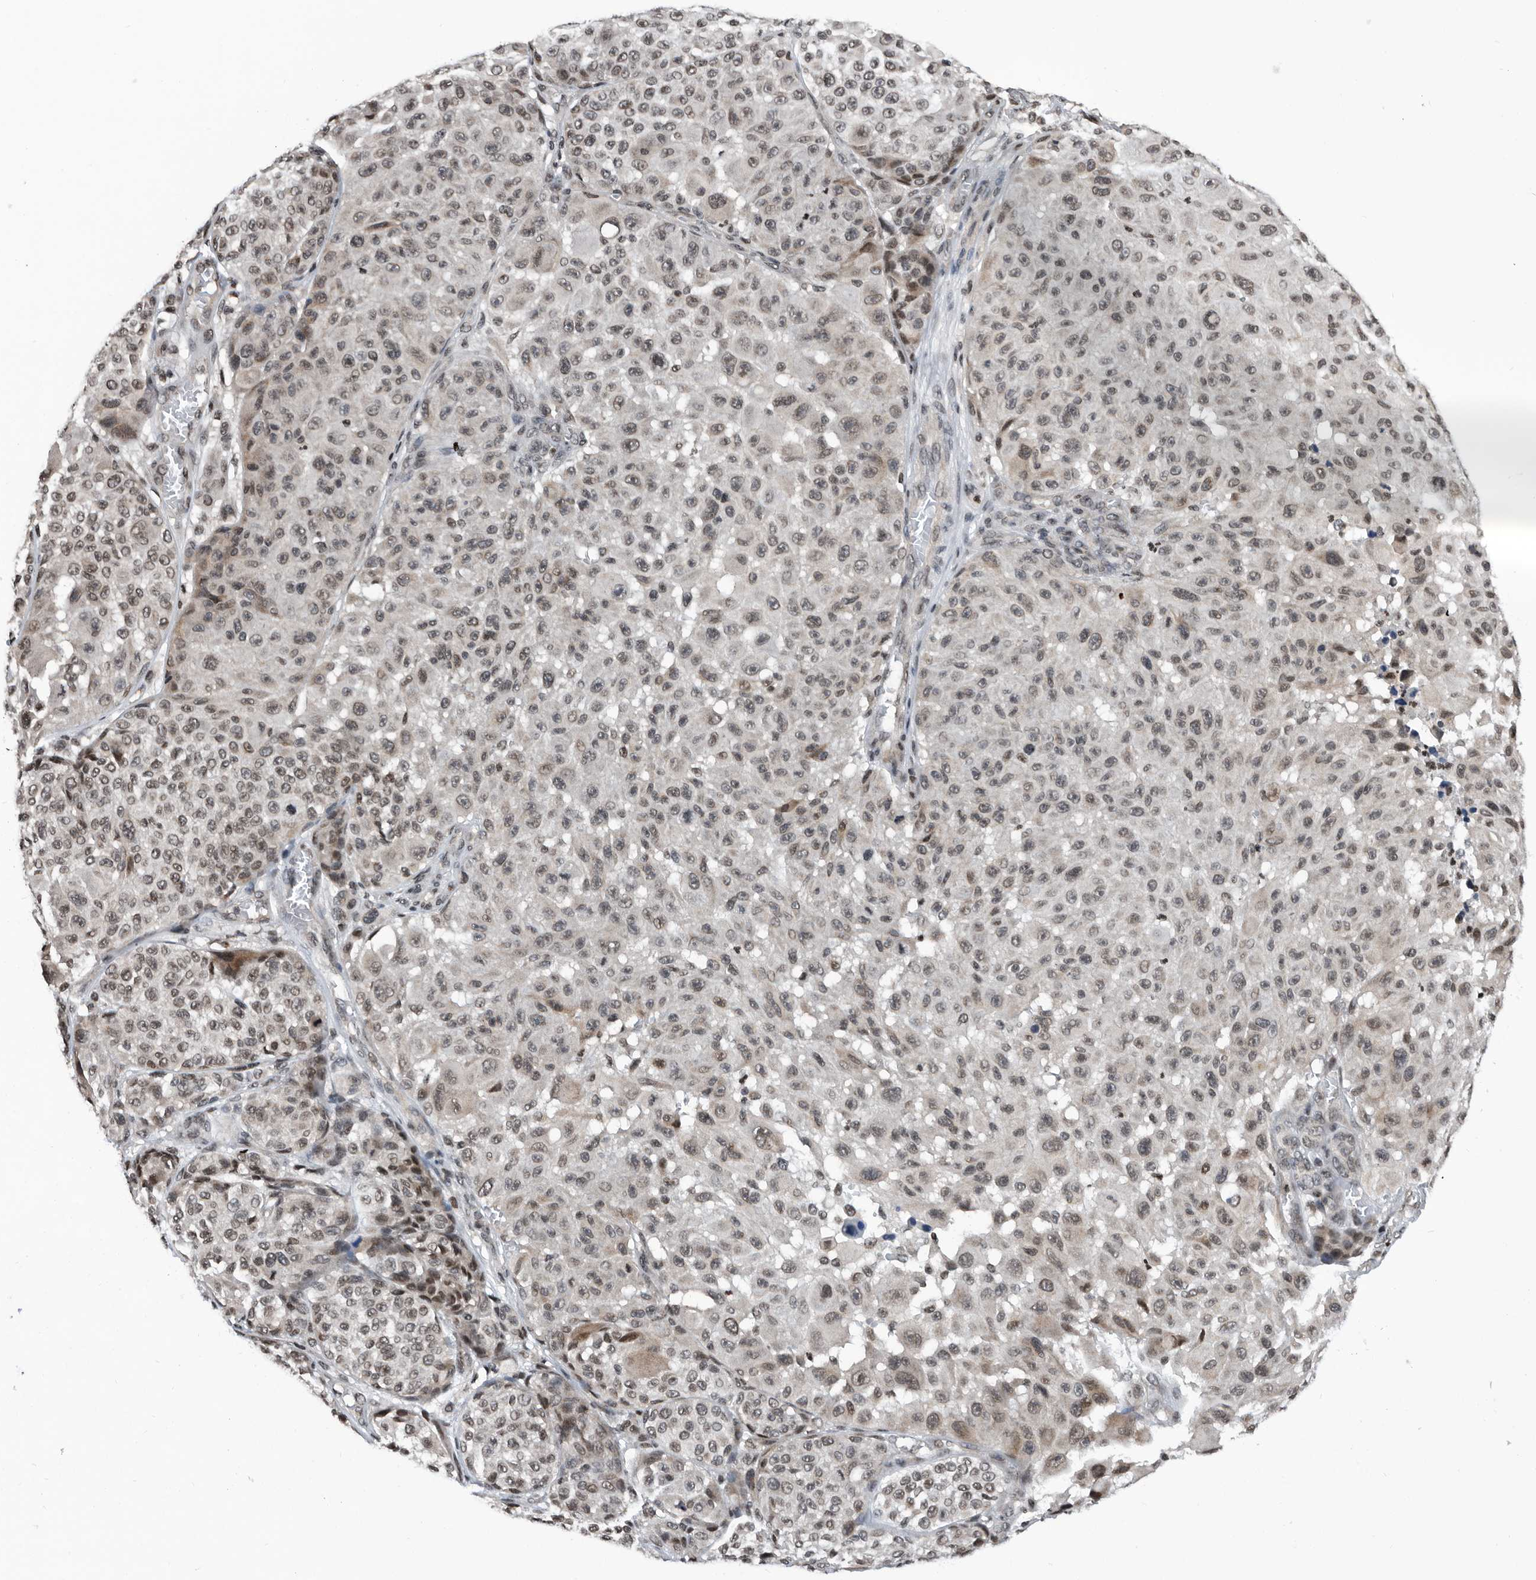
{"staining": {"intensity": "weak", "quantity": "25%-75%", "location": "nuclear"}, "tissue": "melanoma", "cell_type": "Tumor cells", "image_type": "cancer", "snomed": [{"axis": "morphology", "description": "Malignant melanoma, NOS"}, {"axis": "topography", "description": "Skin"}], "caption": "Immunohistochemical staining of melanoma exhibits low levels of weak nuclear protein expression in approximately 25%-75% of tumor cells.", "gene": "SNRNP48", "patient": {"sex": "male", "age": 83}}